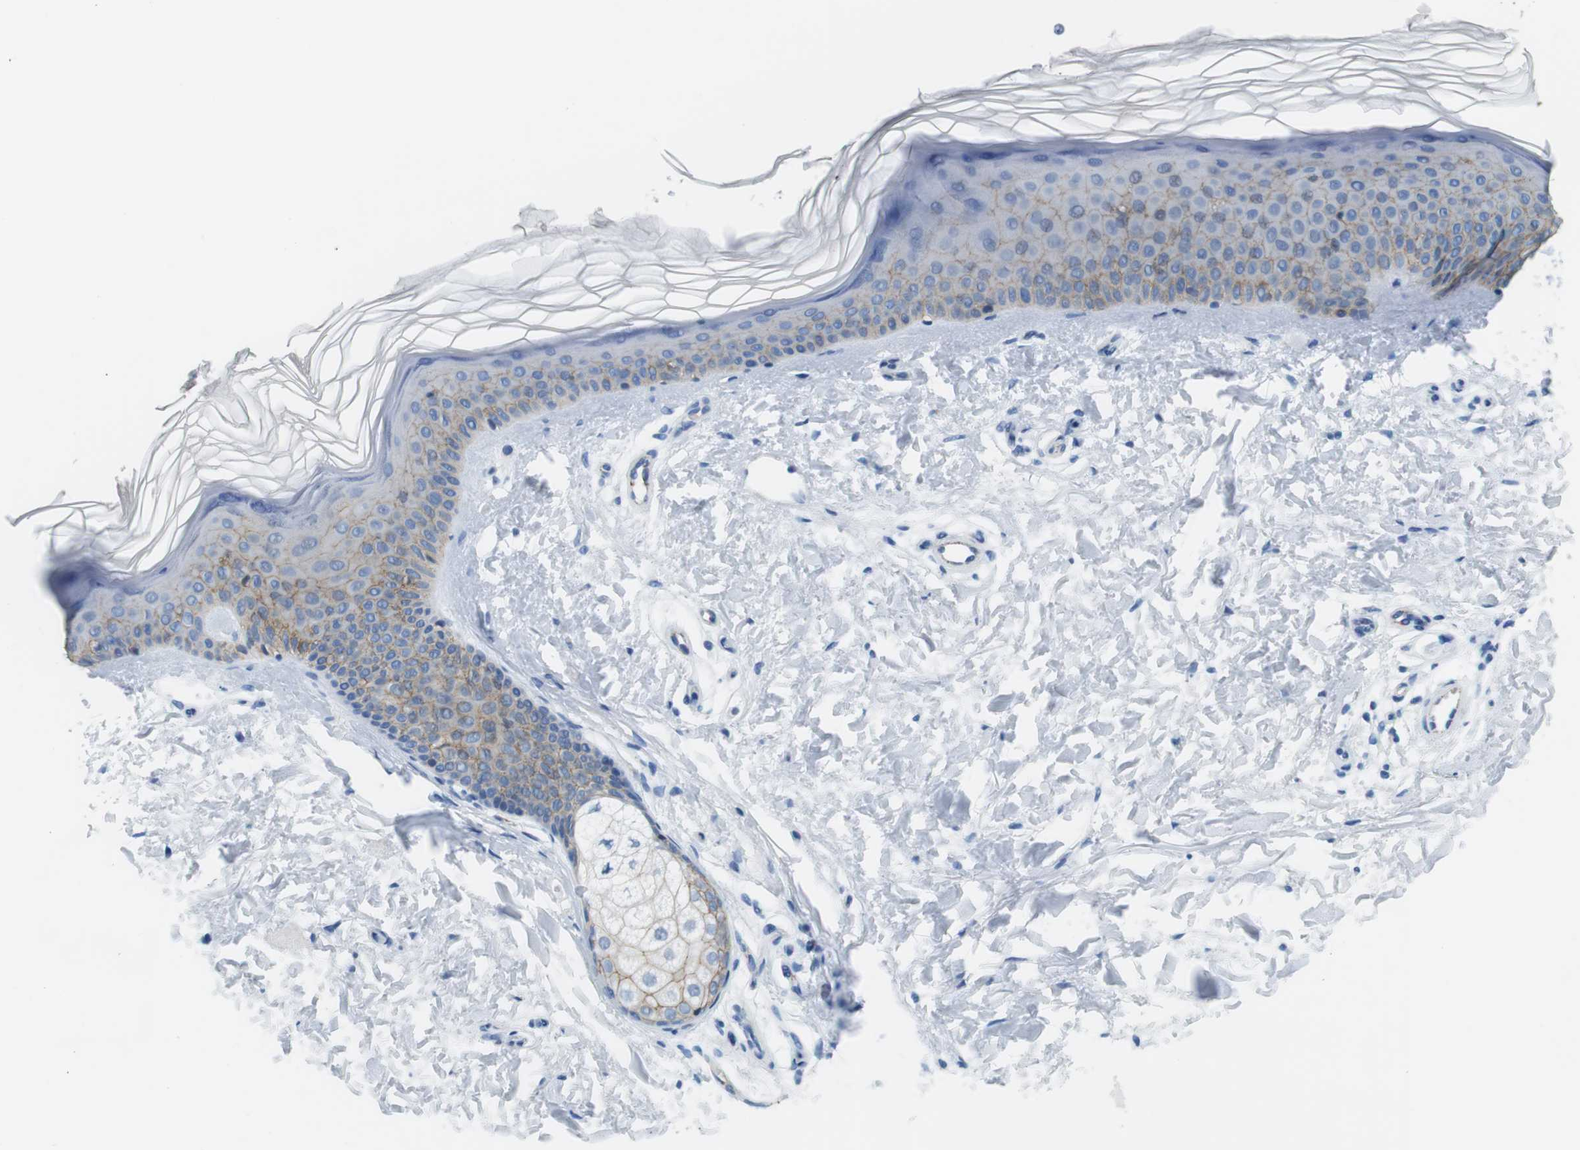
{"staining": {"intensity": "negative", "quantity": "none", "location": "none"}, "tissue": "skin", "cell_type": "Fibroblasts", "image_type": "normal", "snomed": [{"axis": "morphology", "description": "Normal tissue, NOS"}, {"axis": "topography", "description": "Skin"}], "caption": "An immunohistochemistry (IHC) photomicrograph of benign skin is shown. There is no staining in fibroblasts of skin.", "gene": "SLC6A6", "patient": {"sex": "female", "age": 19}}